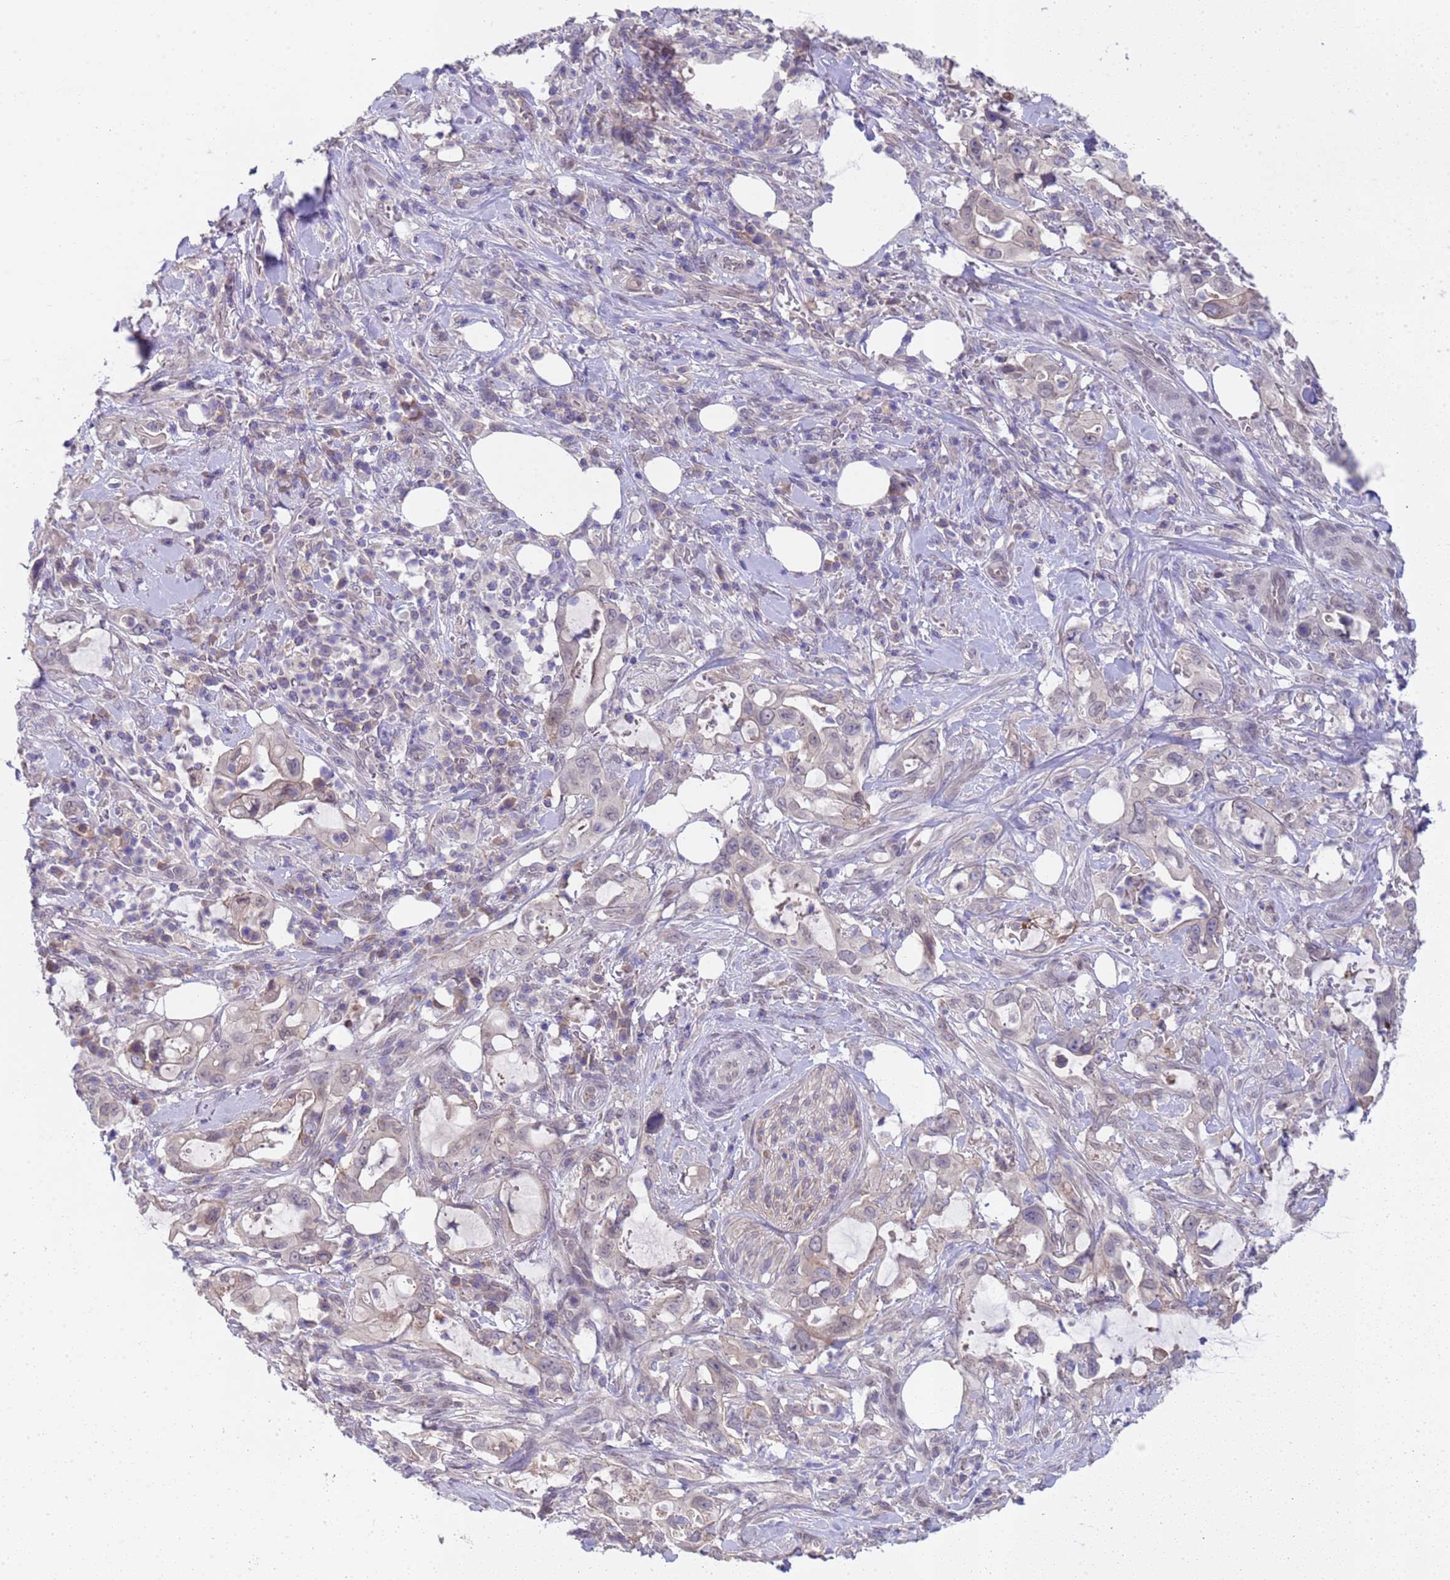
{"staining": {"intensity": "weak", "quantity": "<25%", "location": "cytoplasmic/membranous"}, "tissue": "pancreatic cancer", "cell_type": "Tumor cells", "image_type": "cancer", "snomed": [{"axis": "morphology", "description": "Adenocarcinoma, NOS"}, {"axis": "topography", "description": "Pancreas"}], "caption": "Immunohistochemical staining of pancreatic cancer (adenocarcinoma) demonstrates no significant positivity in tumor cells. (DAB immunohistochemistry with hematoxylin counter stain).", "gene": "TRMT10A", "patient": {"sex": "female", "age": 61}}